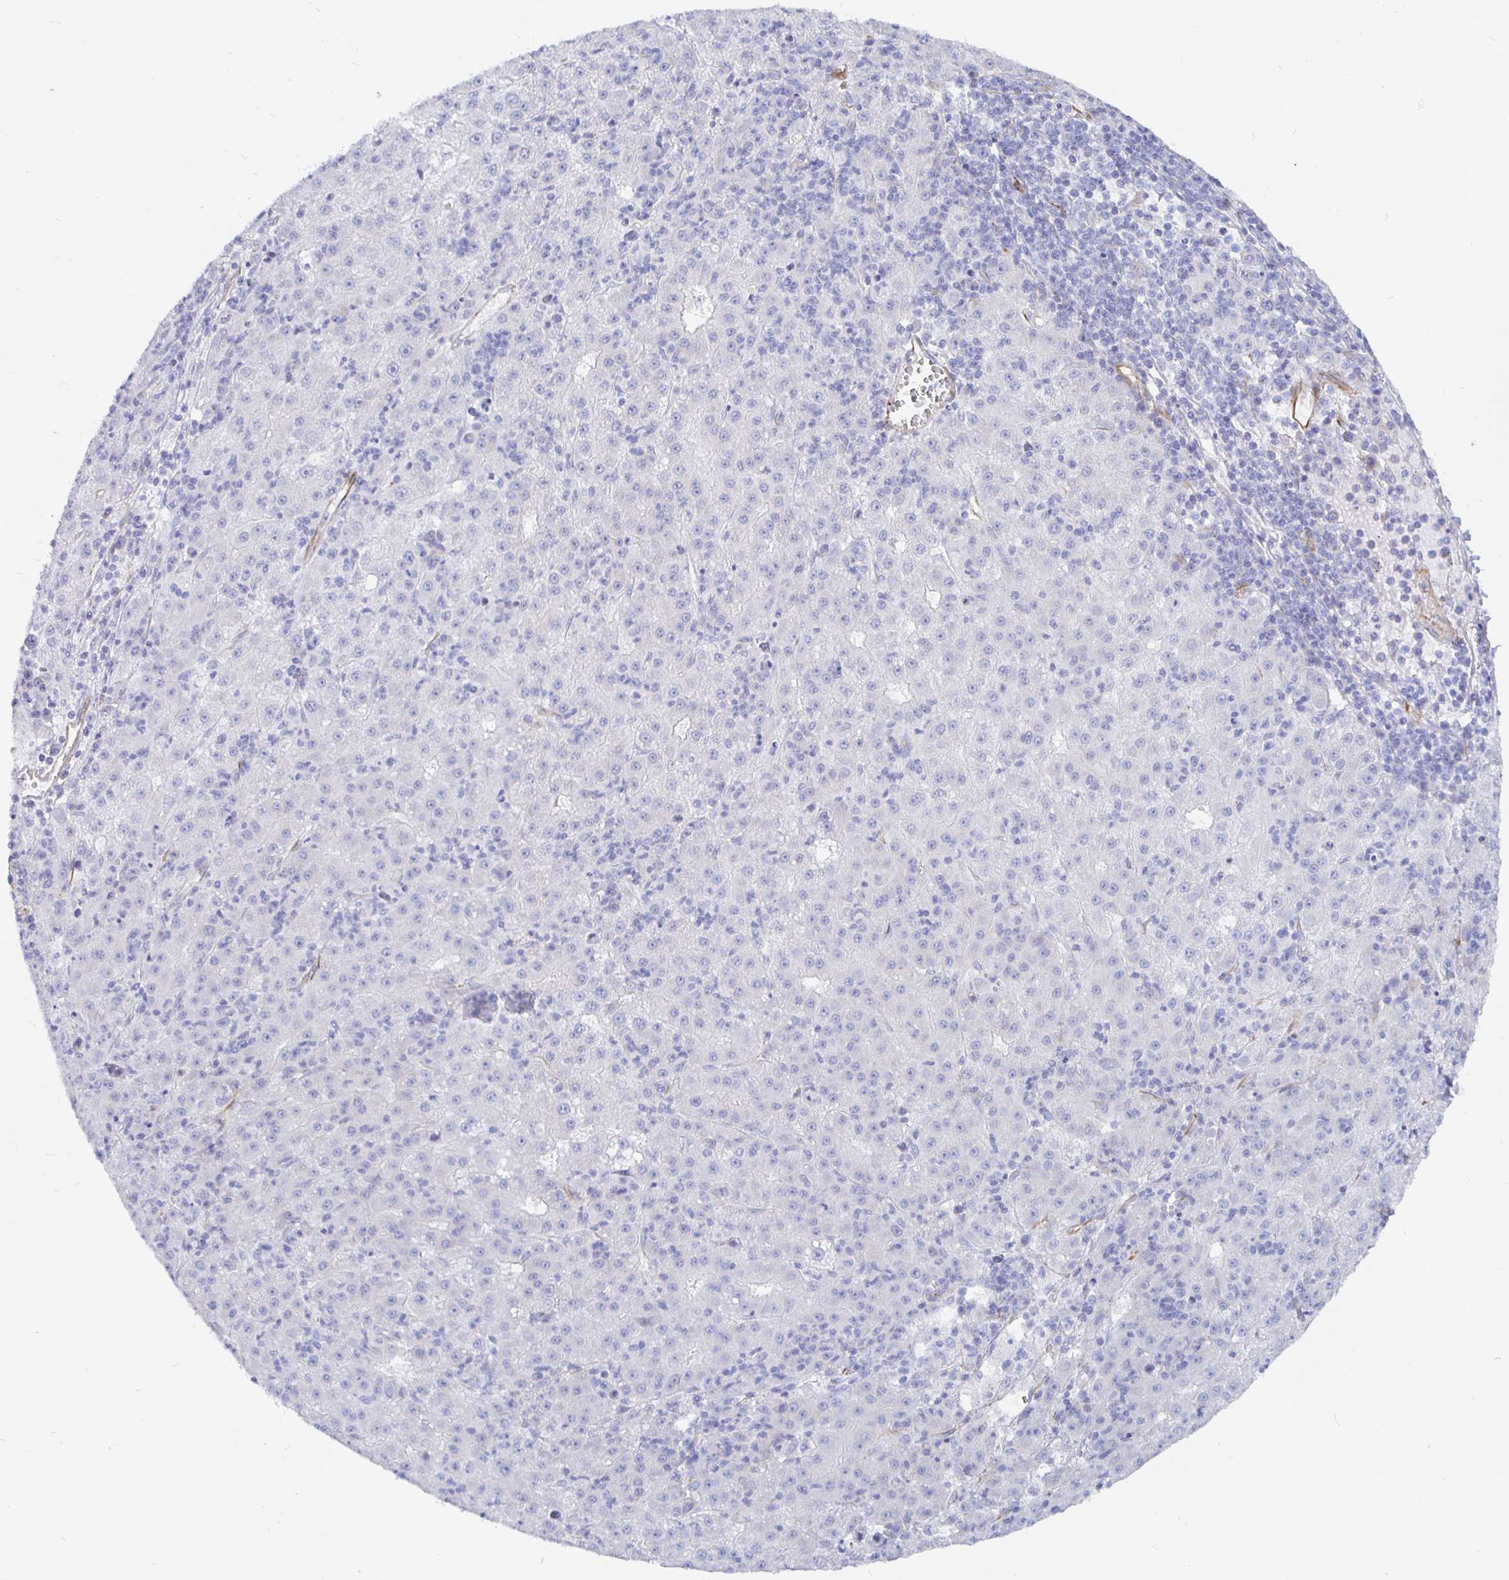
{"staining": {"intensity": "negative", "quantity": "none", "location": "none"}, "tissue": "liver cancer", "cell_type": "Tumor cells", "image_type": "cancer", "snomed": [{"axis": "morphology", "description": "Carcinoma, Hepatocellular, NOS"}, {"axis": "topography", "description": "Liver"}], "caption": "This is an immunohistochemistry (IHC) histopathology image of liver cancer (hepatocellular carcinoma). There is no staining in tumor cells.", "gene": "COX16", "patient": {"sex": "male", "age": 76}}